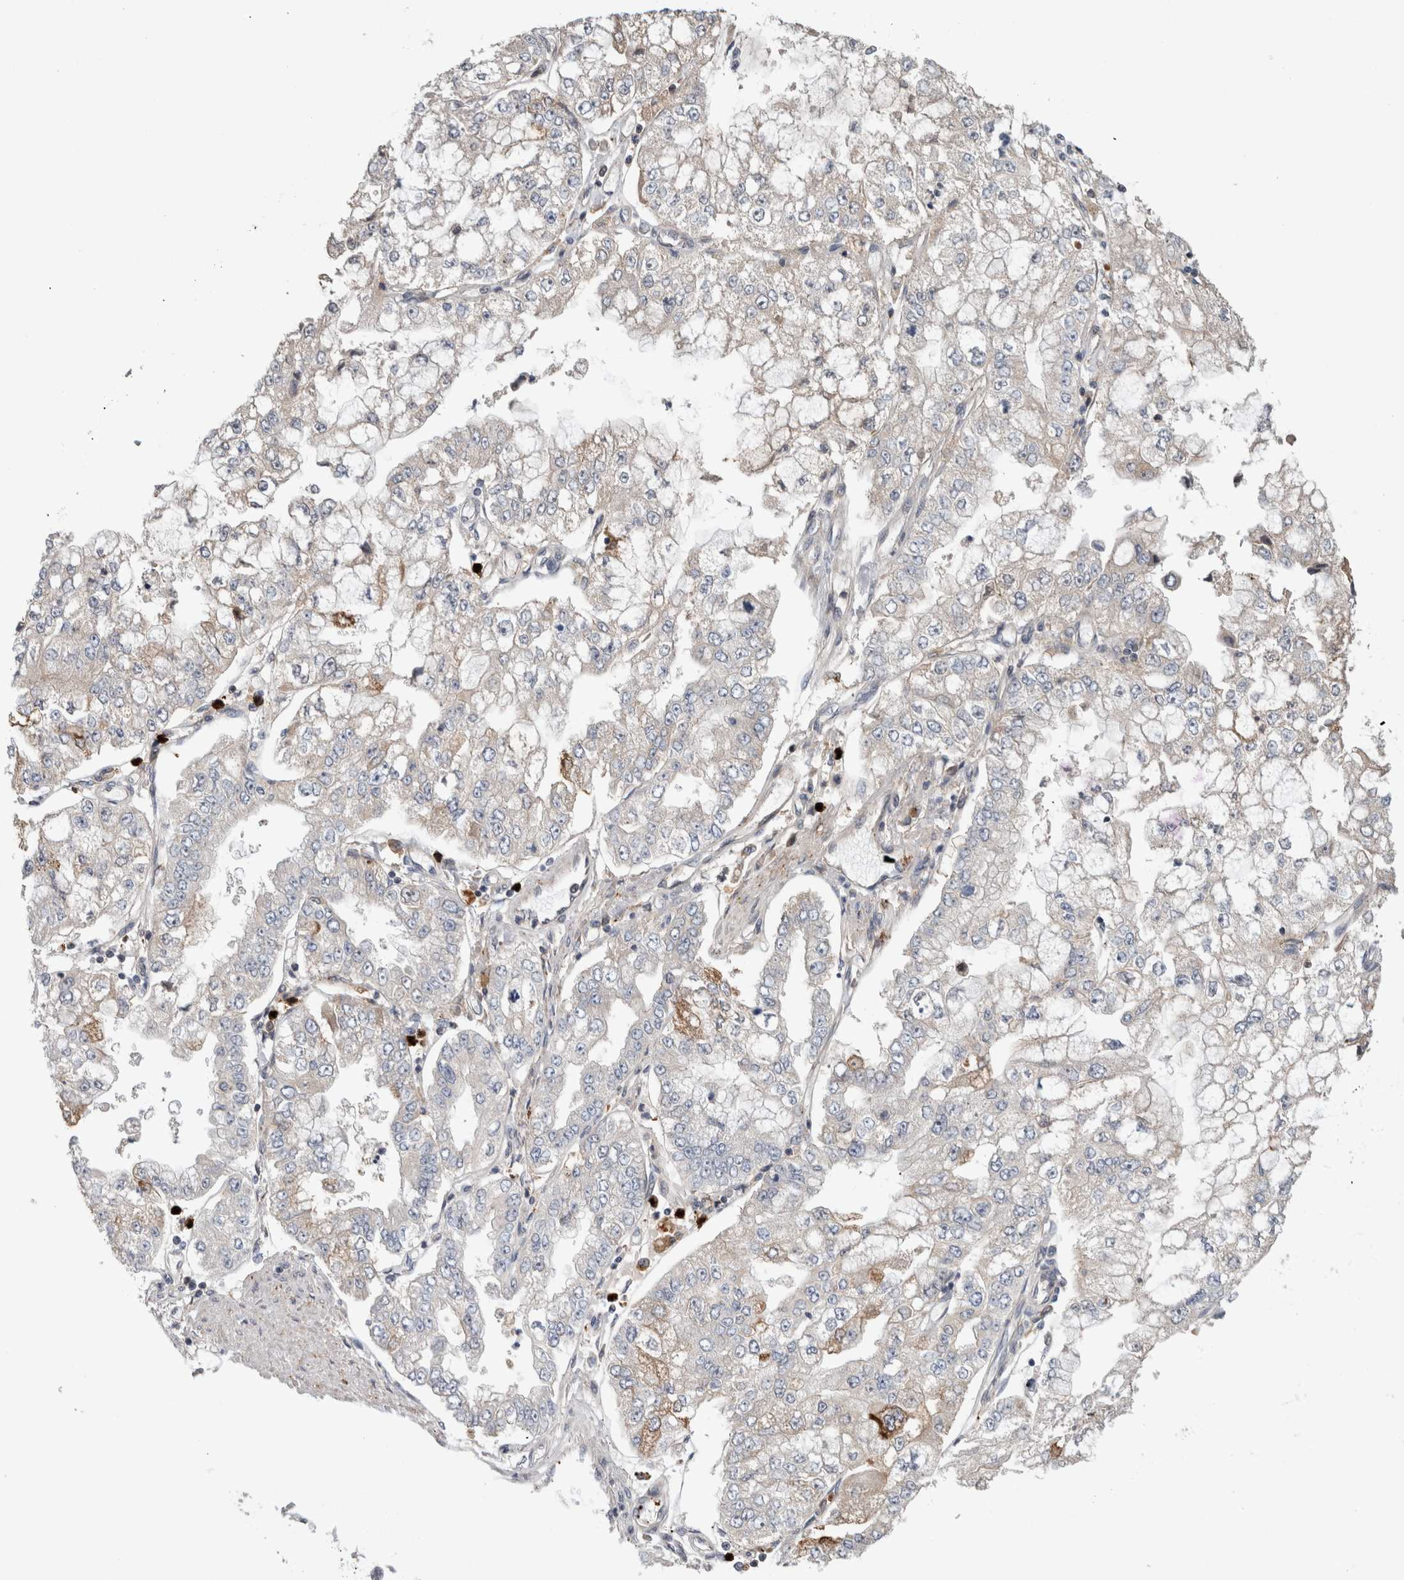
{"staining": {"intensity": "weak", "quantity": "<25%", "location": "cytoplasmic/membranous"}, "tissue": "stomach cancer", "cell_type": "Tumor cells", "image_type": "cancer", "snomed": [{"axis": "morphology", "description": "Adenocarcinoma, NOS"}, {"axis": "topography", "description": "Stomach"}], "caption": "This is an IHC histopathology image of stomach cancer. There is no expression in tumor cells.", "gene": "TARBP1", "patient": {"sex": "male", "age": 76}}